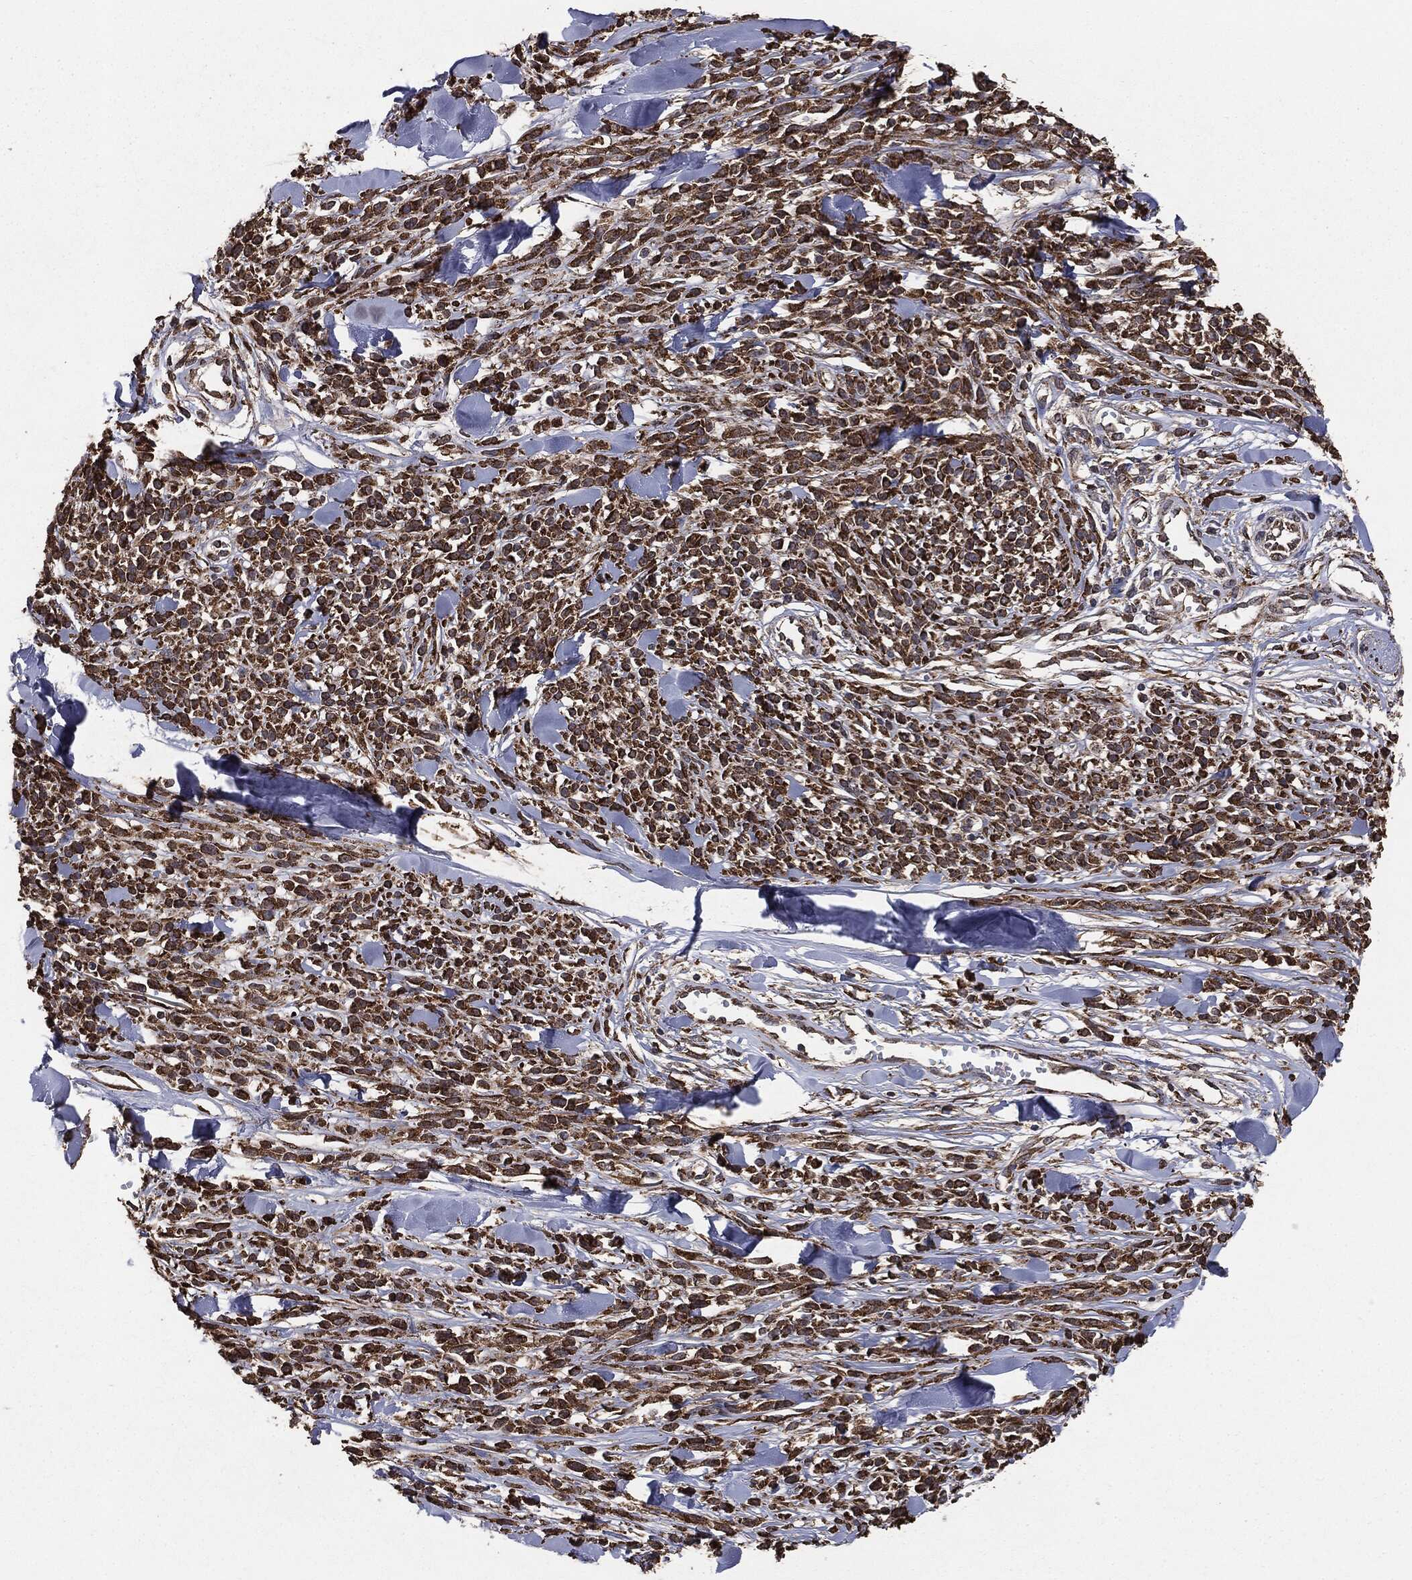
{"staining": {"intensity": "strong", "quantity": ">75%", "location": "cytoplasmic/membranous"}, "tissue": "melanoma", "cell_type": "Tumor cells", "image_type": "cancer", "snomed": [{"axis": "morphology", "description": "Malignant melanoma, NOS"}, {"axis": "topography", "description": "Skin"}, {"axis": "topography", "description": "Skin of trunk"}], "caption": "Protein expression analysis of melanoma exhibits strong cytoplasmic/membranous staining in about >75% of tumor cells.", "gene": "MTOR", "patient": {"sex": "male", "age": 74}}